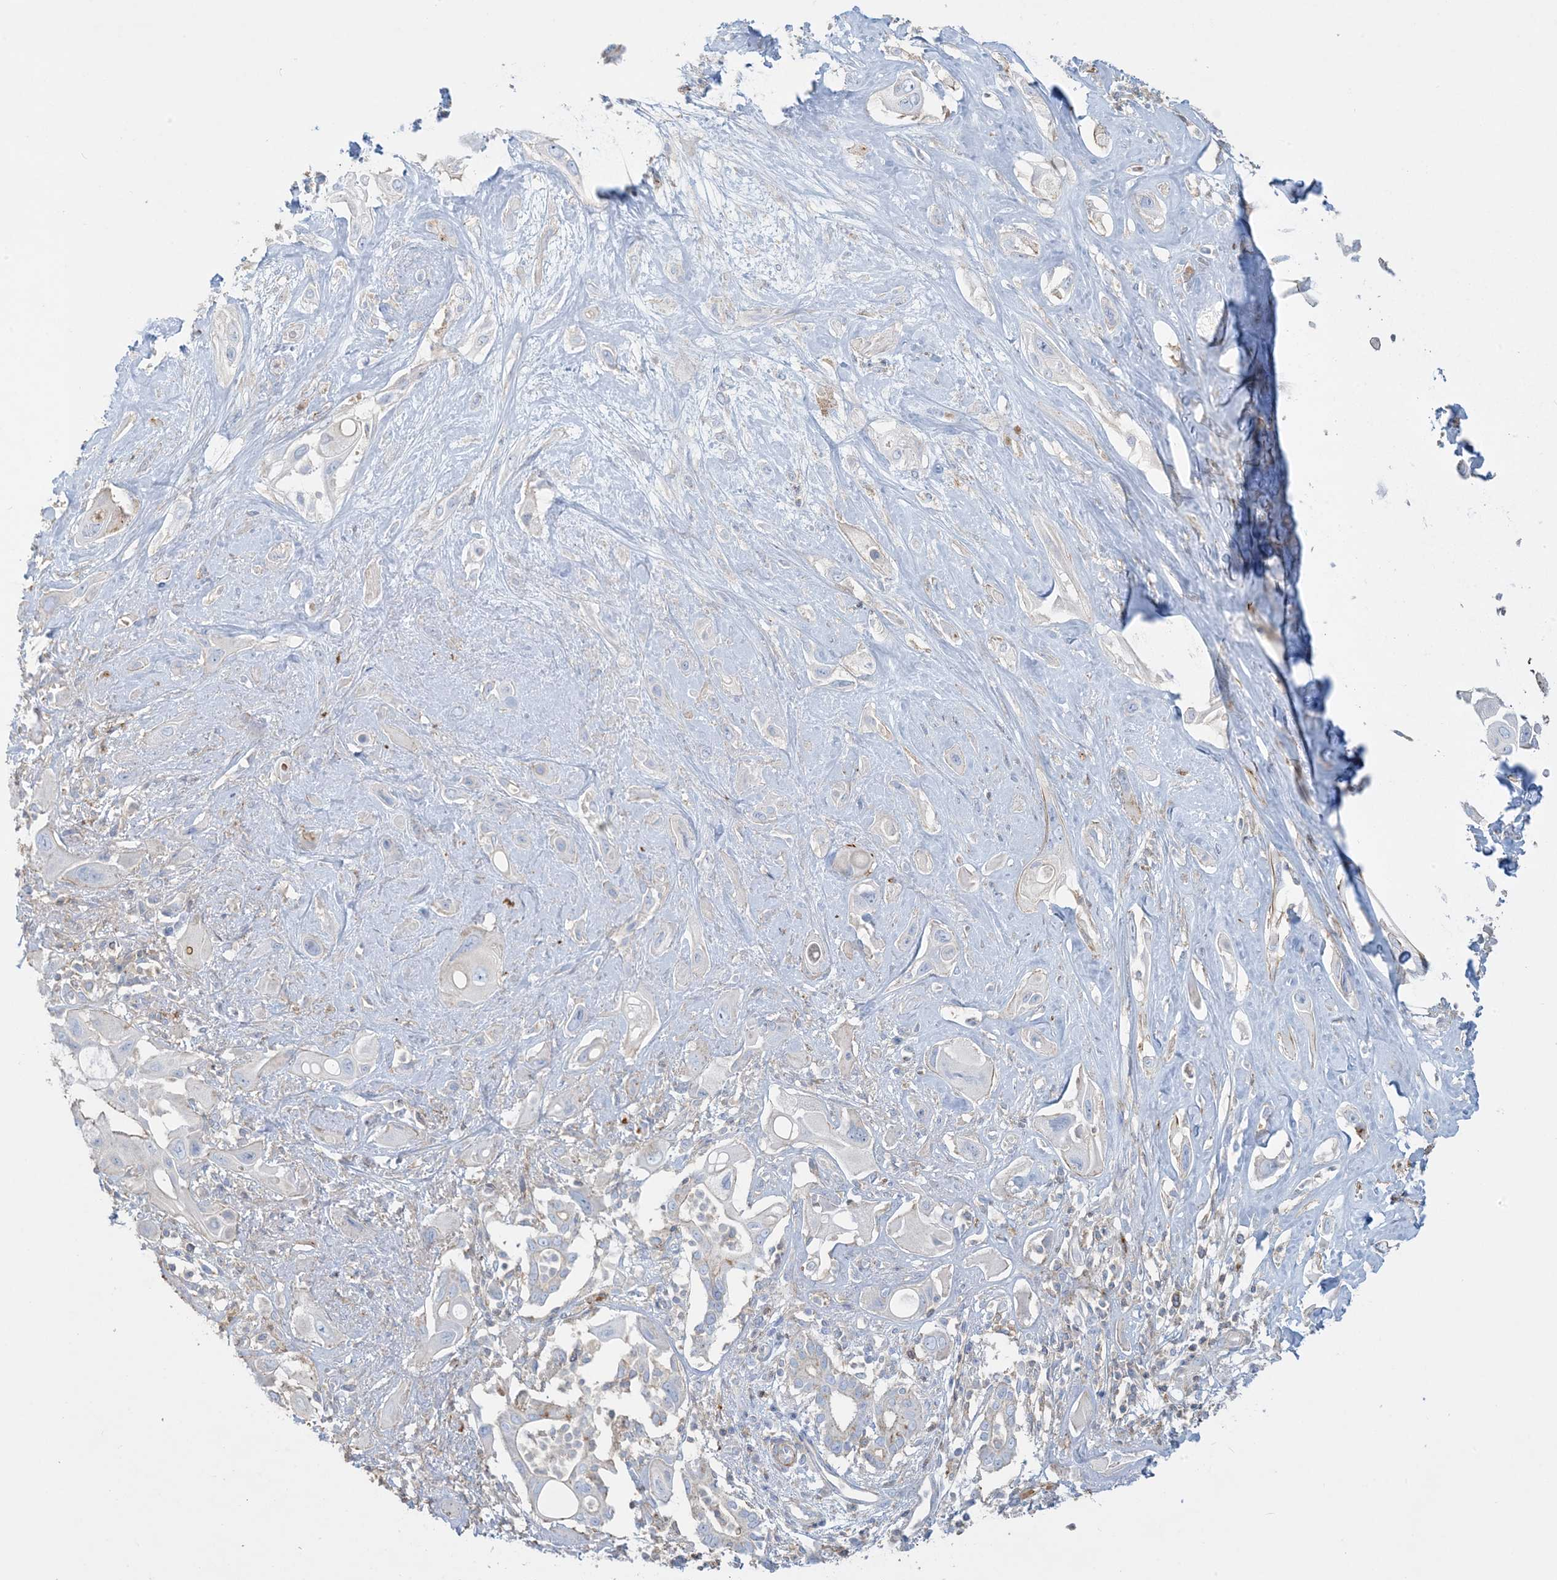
{"staining": {"intensity": "negative", "quantity": "none", "location": "none"}, "tissue": "pancreatic cancer", "cell_type": "Tumor cells", "image_type": "cancer", "snomed": [{"axis": "morphology", "description": "Adenocarcinoma, NOS"}, {"axis": "topography", "description": "Pancreas"}], "caption": "An IHC micrograph of pancreatic adenocarcinoma is shown. There is no staining in tumor cells of pancreatic adenocarcinoma. Nuclei are stained in blue.", "gene": "GTF3C2", "patient": {"sex": "male", "age": 68}}